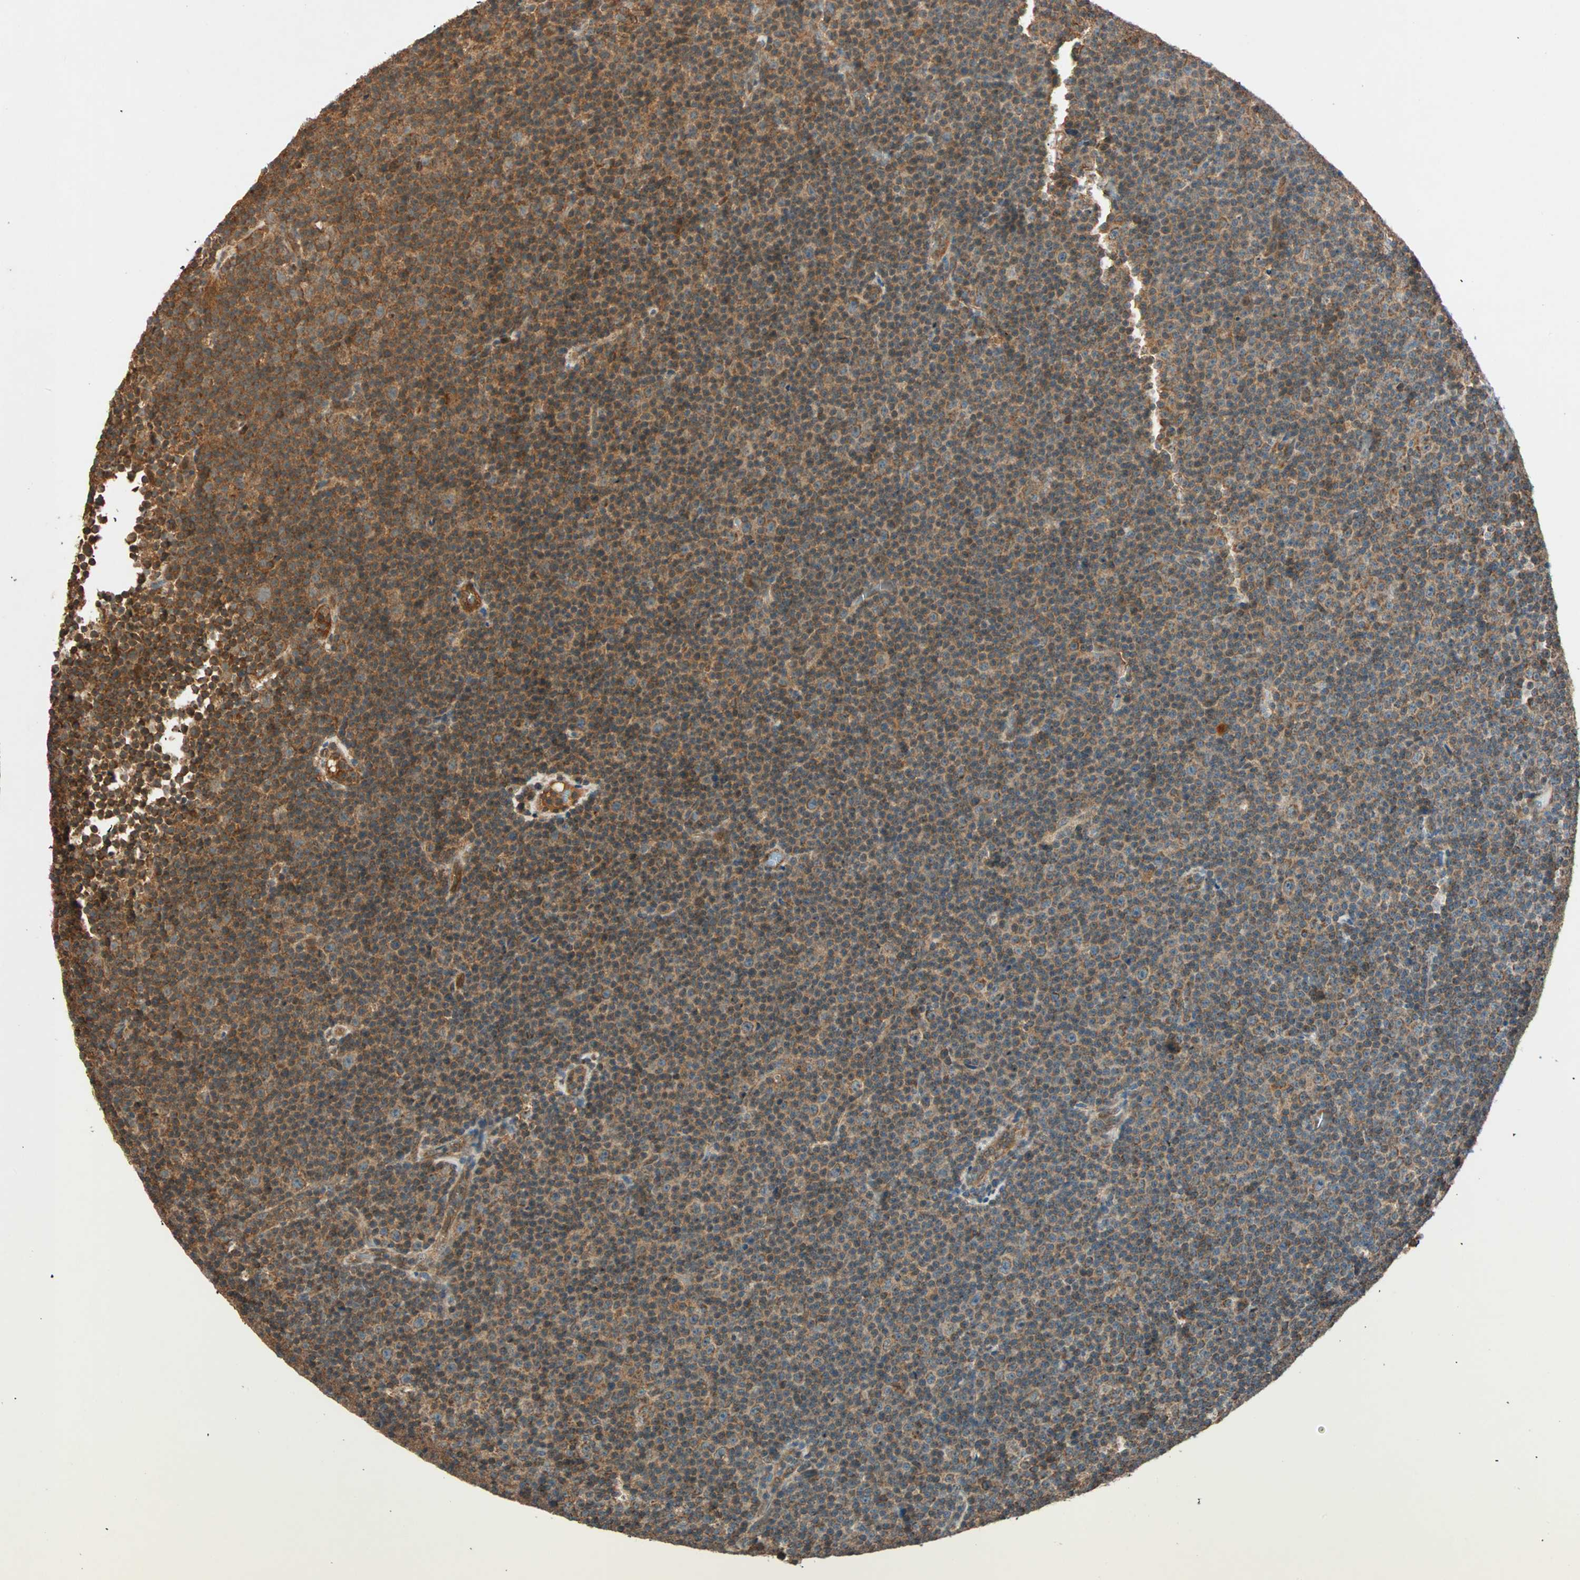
{"staining": {"intensity": "strong", "quantity": ">75%", "location": "cytoplasmic/membranous"}, "tissue": "lymphoma", "cell_type": "Tumor cells", "image_type": "cancer", "snomed": [{"axis": "morphology", "description": "Malignant lymphoma, non-Hodgkin's type, Low grade"}, {"axis": "topography", "description": "Lymph node"}], "caption": "High-power microscopy captured an immunohistochemistry (IHC) image of low-grade malignant lymphoma, non-Hodgkin's type, revealing strong cytoplasmic/membranous expression in about >75% of tumor cells.", "gene": "MAPK1", "patient": {"sex": "female", "age": 67}}